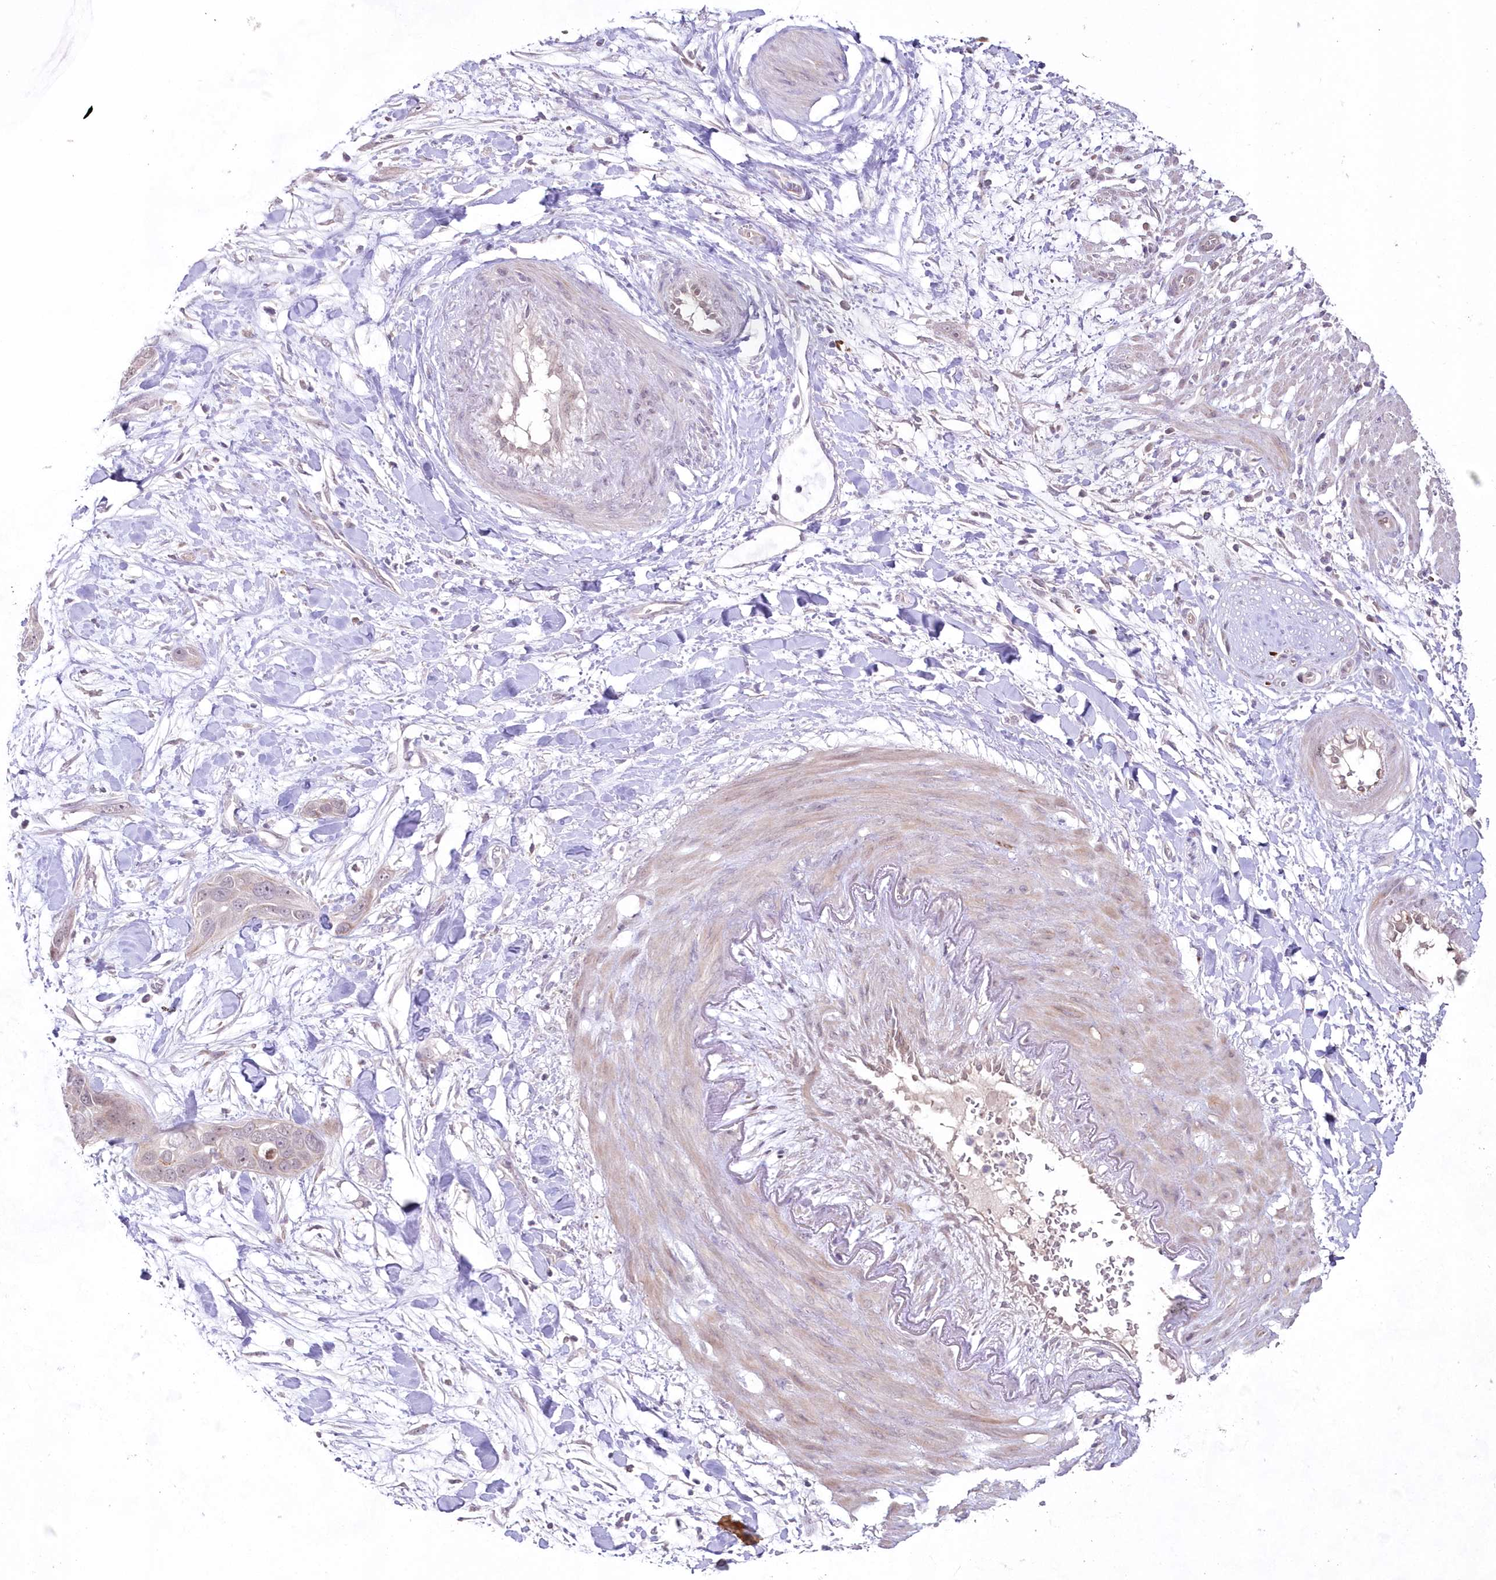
{"staining": {"intensity": "negative", "quantity": "none", "location": "none"}, "tissue": "pancreatic cancer", "cell_type": "Tumor cells", "image_type": "cancer", "snomed": [{"axis": "morphology", "description": "Adenocarcinoma, NOS"}, {"axis": "topography", "description": "Pancreas"}], "caption": "This is an IHC histopathology image of human adenocarcinoma (pancreatic). There is no staining in tumor cells.", "gene": "IMPA1", "patient": {"sex": "female", "age": 60}}